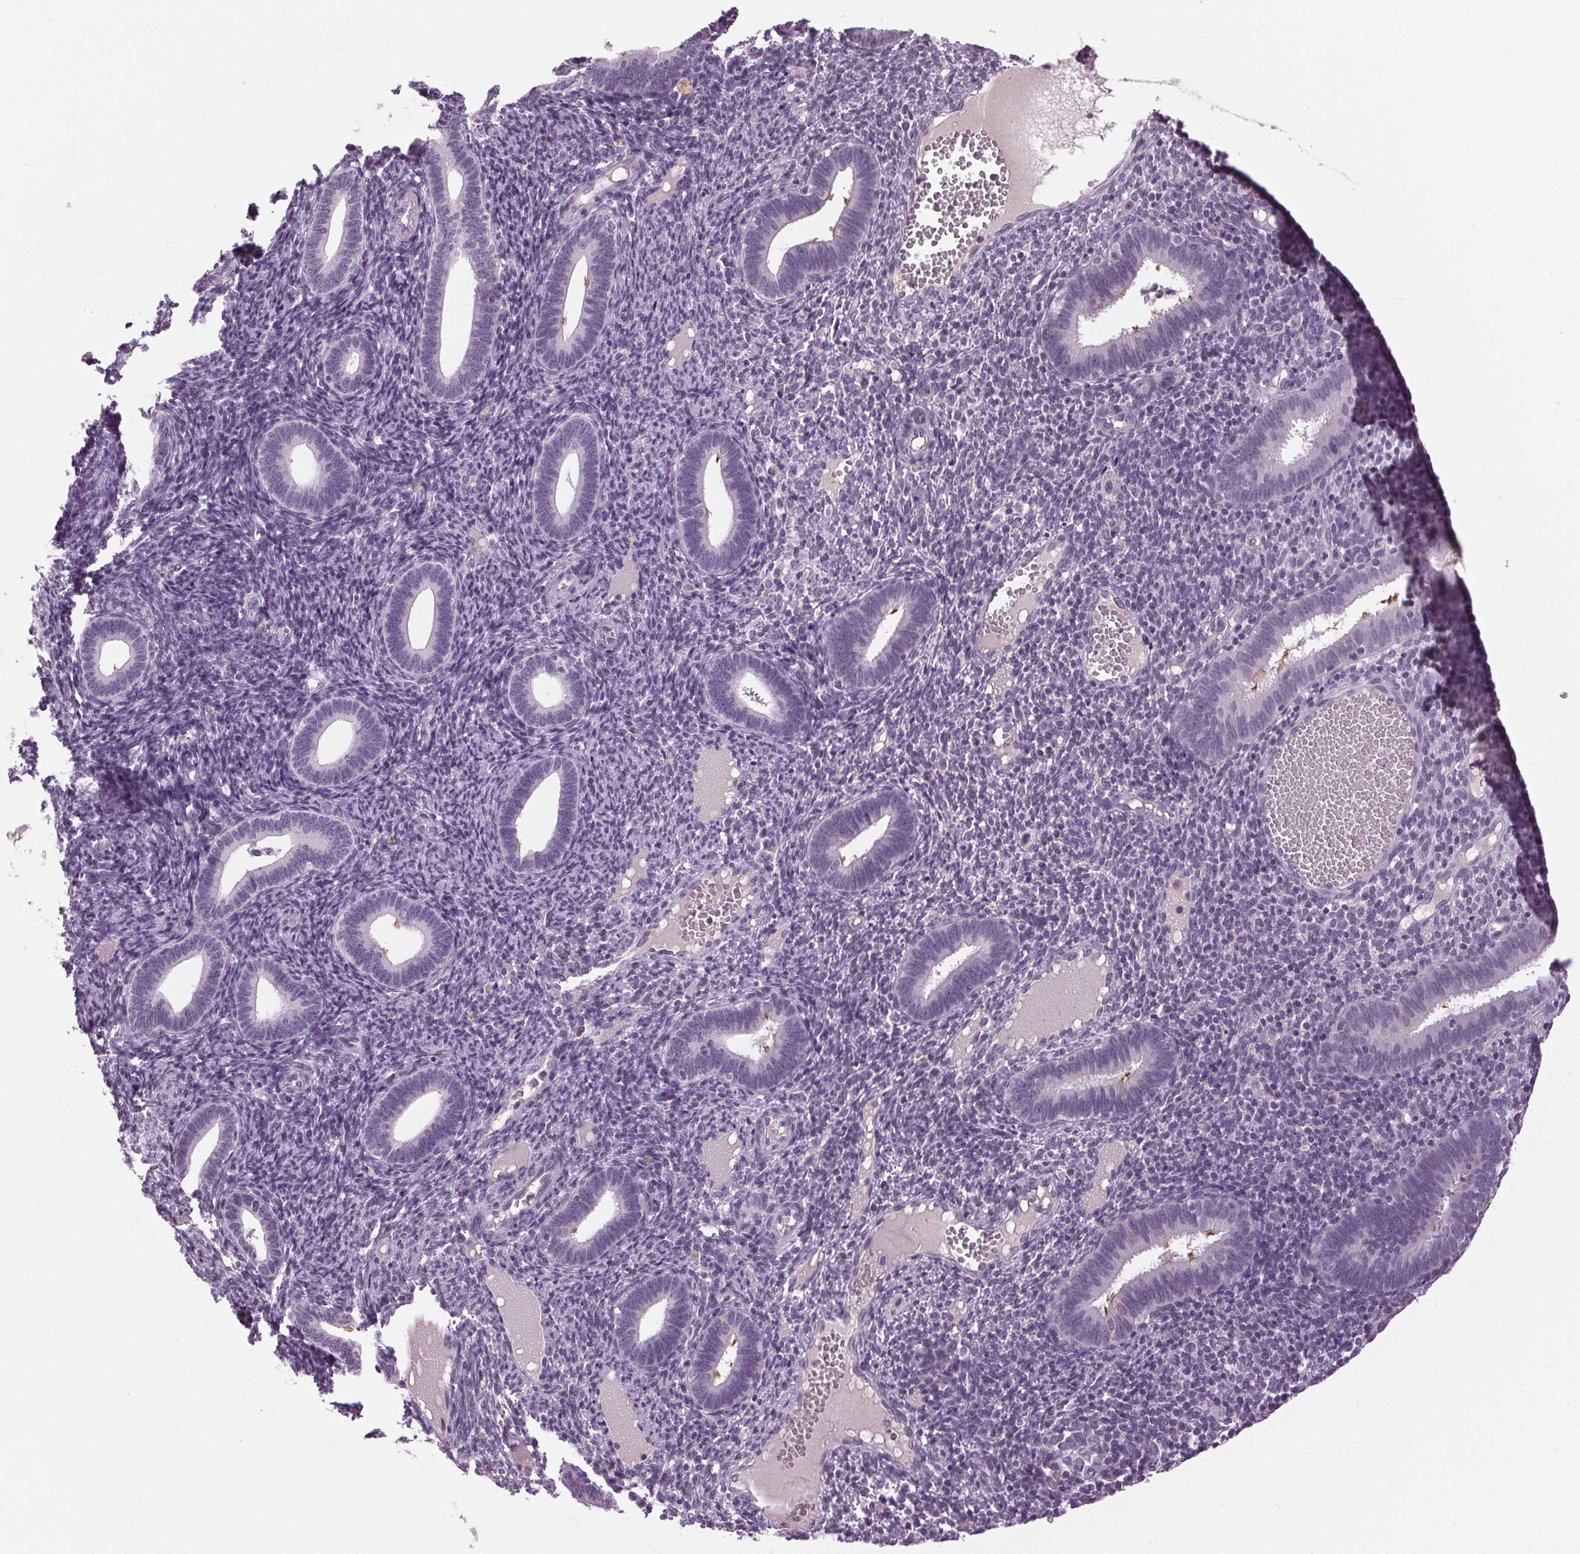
{"staining": {"intensity": "negative", "quantity": "none", "location": "none"}, "tissue": "endometrium", "cell_type": "Cells in endometrial stroma", "image_type": "normal", "snomed": [{"axis": "morphology", "description": "Normal tissue, NOS"}, {"axis": "topography", "description": "Endometrium"}], "caption": "This is an immunohistochemistry (IHC) image of normal endometrium. There is no staining in cells in endometrial stroma.", "gene": "DNAH12", "patient": {"sex": "female", "age": 41}}